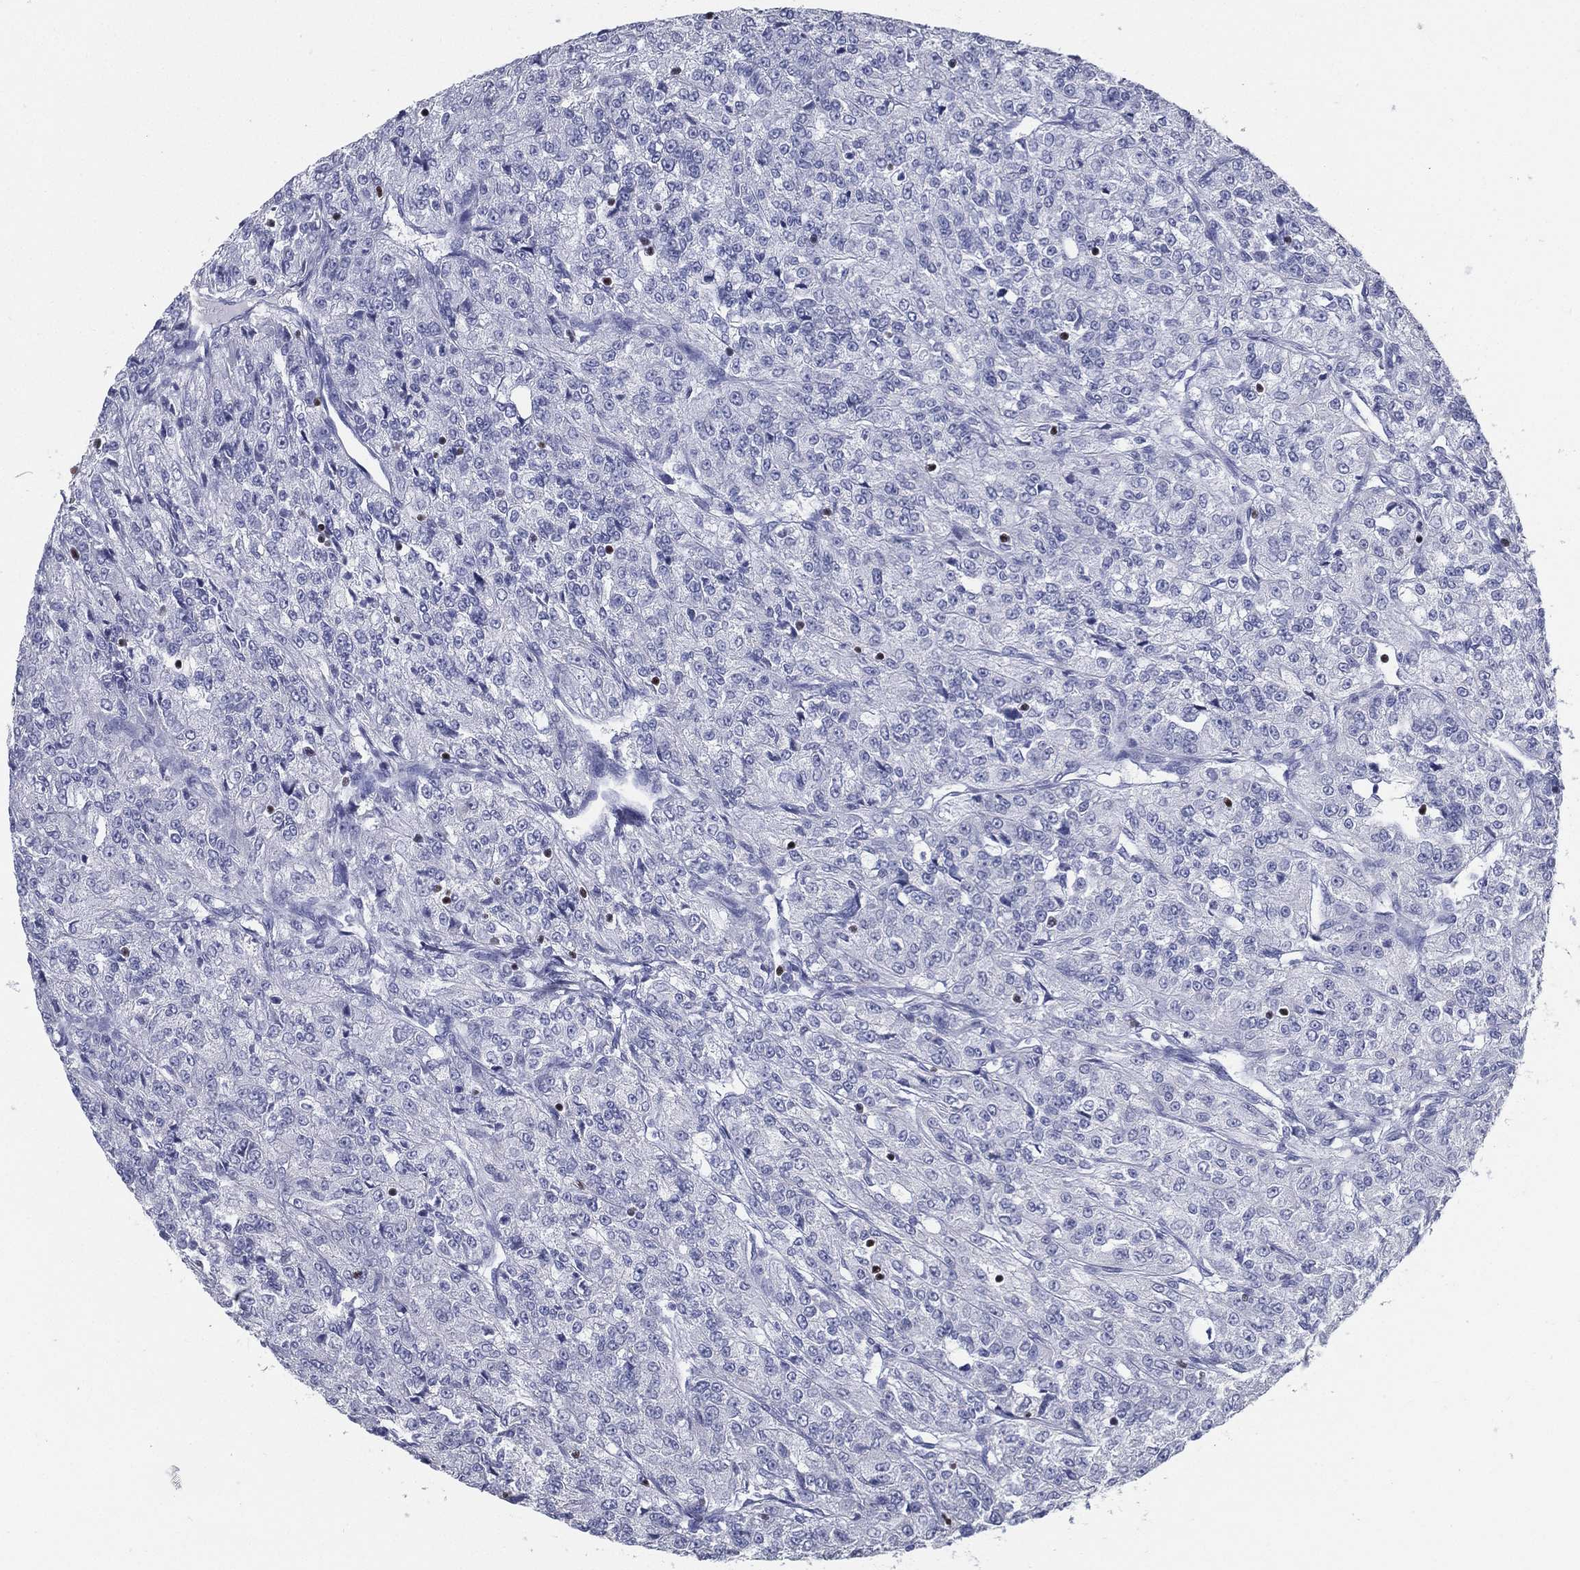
{"staining": {"intensity": "negative", "quantity": "none", "location": "none"}, "tissue": "renal cancer", "cell_type": "Tumor cells", "image_type": "cancer", "snomed": [{"axis": "morphology", "description": "Adenocarcinoma, NOS"}, {"axis": "topography", "description": "Kidney"}], "caption": "This photomicrograph is of adenocarcinoma (renal) stained with immunohistochemistry to label a protein in brown with the nuclei are counter-stained blue. There is no expression in tumor cells. The staining is performed using DAB brown chromogen with nuclei counter-stained in using hematoxylin.", "gene": "PYHIN1", "patient": {"sex": "female", "age": 63}}